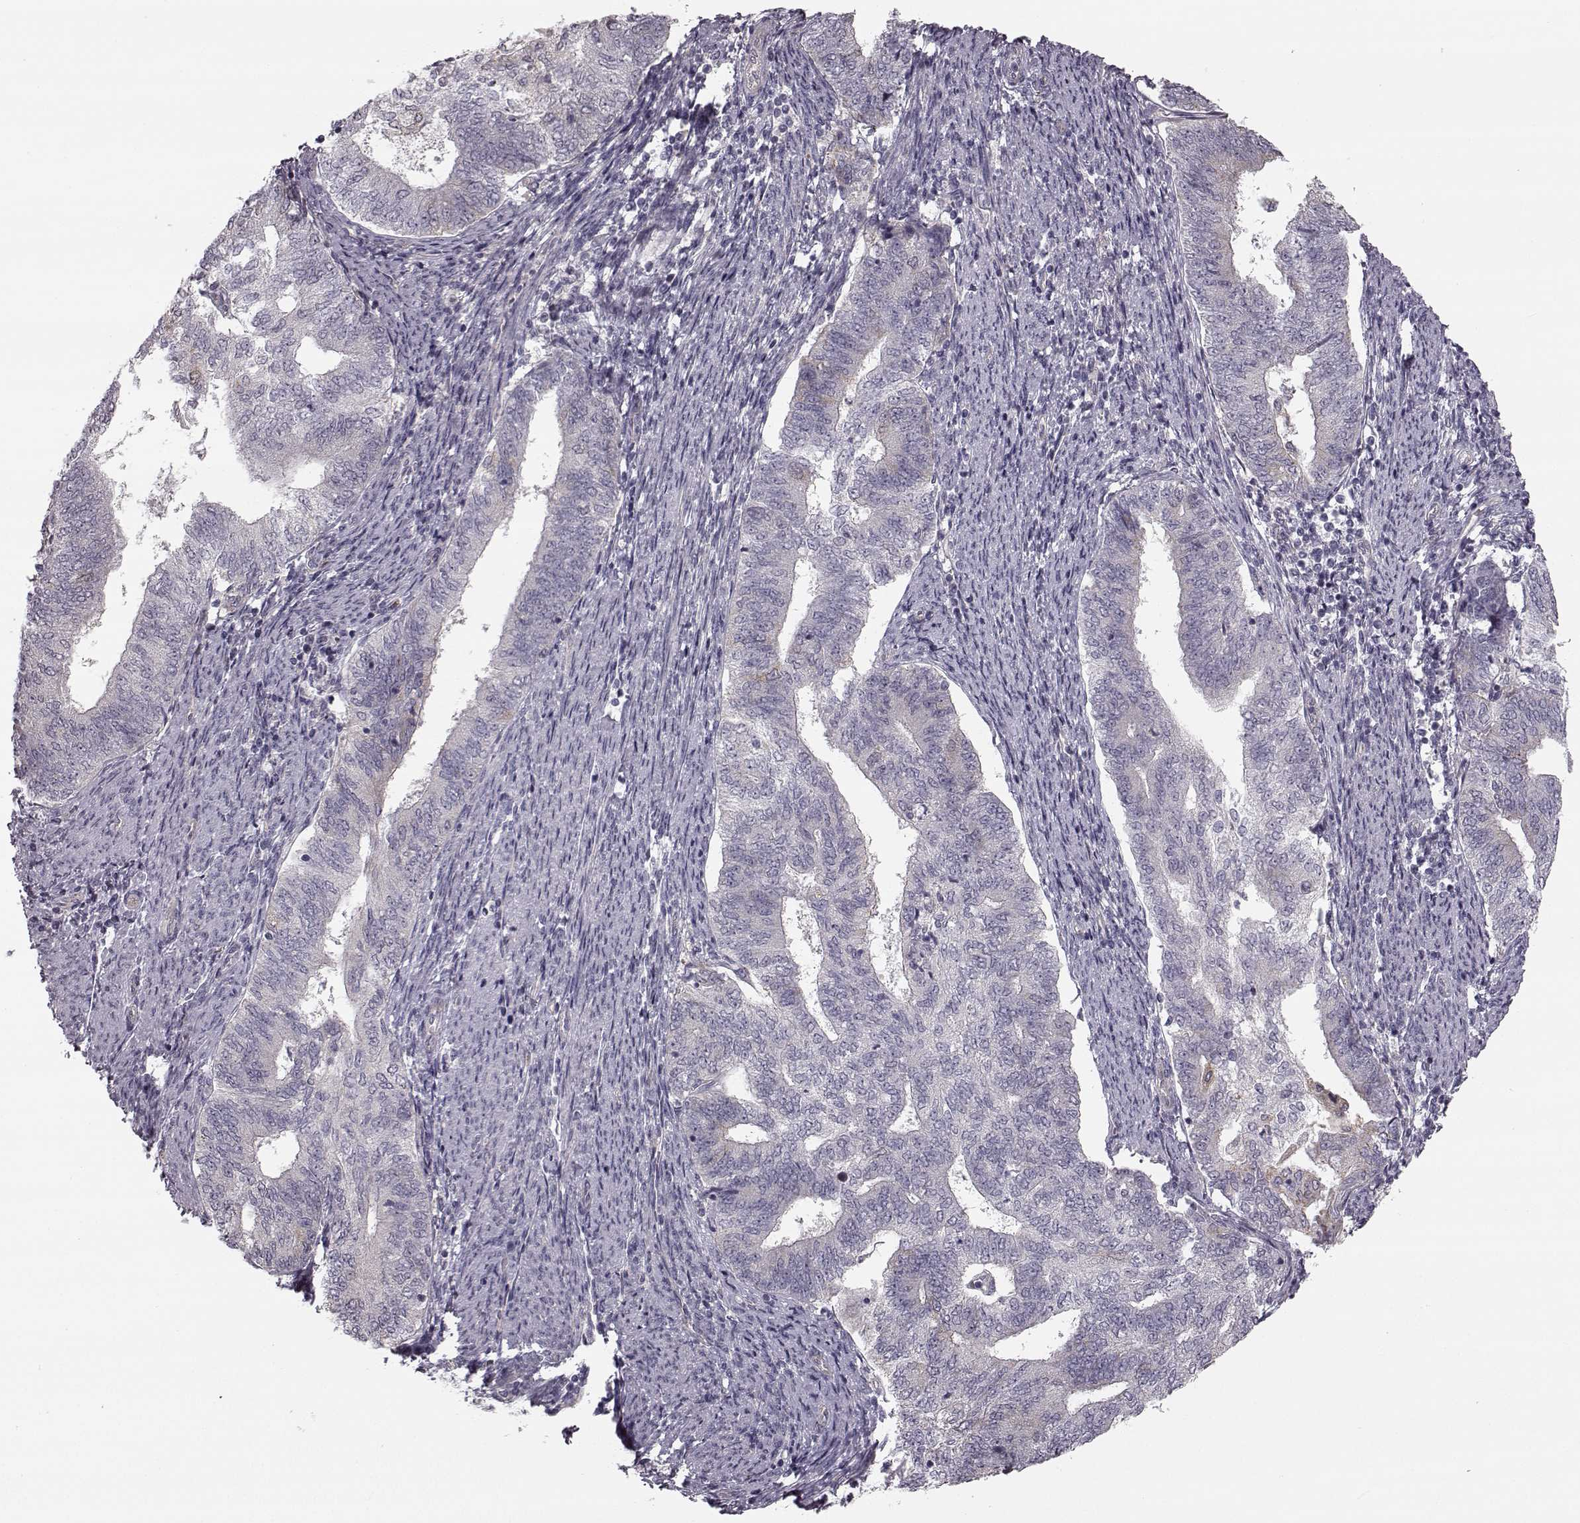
{"staining": {"intensity": "weak", "quantity": "<25%", "location": "cytoplasmic/membranous"}, "tissue": "endometrial cancer", "cell_type": "Tumor cells", "image_type": "cancer", "snomed": [{"axis": "morphology", "description": "Adenocarcinoma, NOS"}, {"axis": "topography", "description": "Endometrium"}], "caption": "The immunohistochemistry (IHC) photomicrograph has no significant staining in tumor cells of endometrial adenocarcinoma tissue.", "gene": "HMMR", "patient": {"sex": "female", "age": 65}}